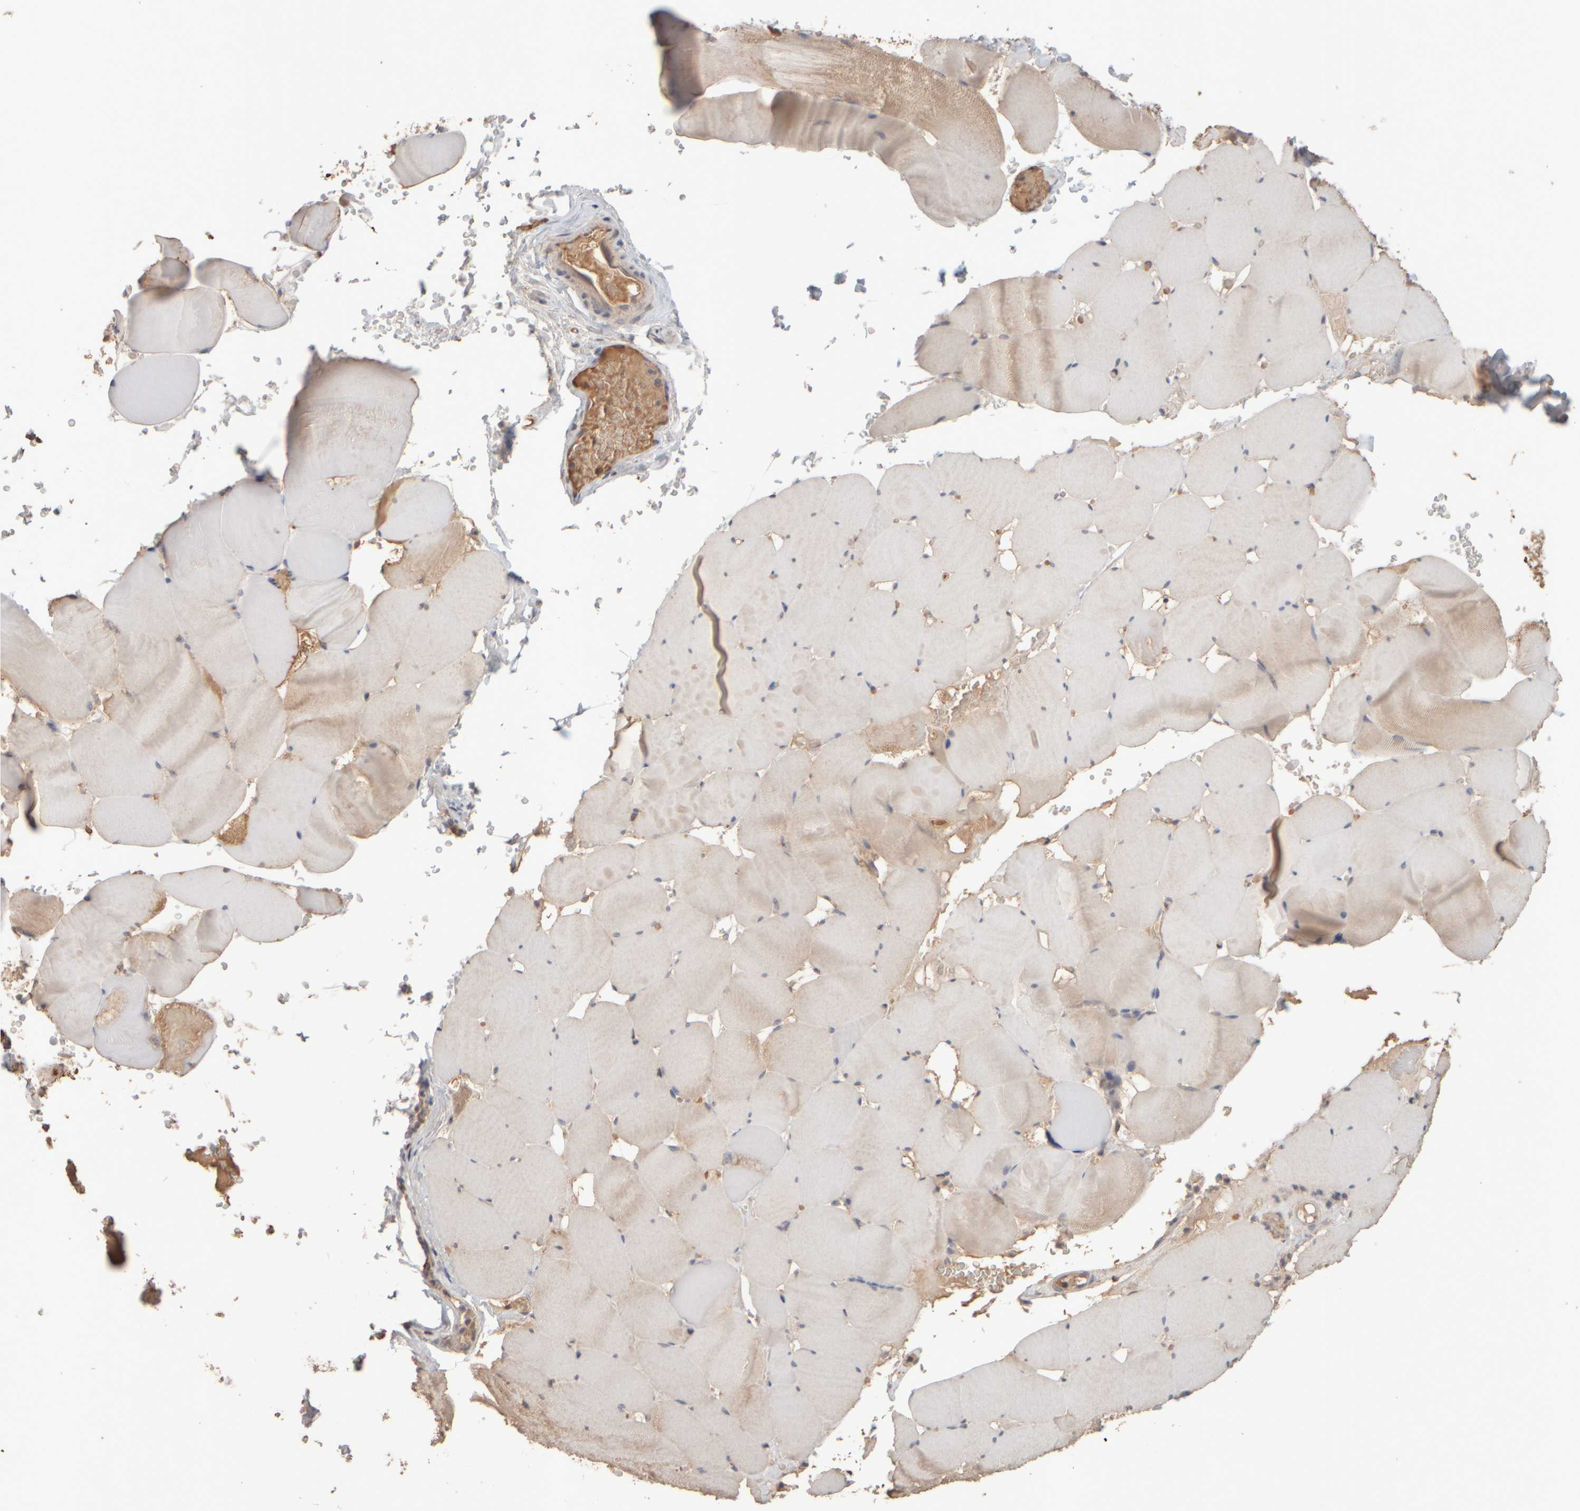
{"staining": {"intensity": "weak", "quantity": "25%-75%", "location": "cytoplasmic/membranous"}, "tissue": "skeletal muscle", "cell_type": "Myocytes", "image_type": "normal", "snomed": [{"axis": "morphology", "description": "Normal tissue, NOS"}, {"axis": "topography", "description": "Skeletal muscle"}], "caption": "Immunohistochemical staining of normal skeletal muscle shows 25%-75% levels of weak cytoplasmic/membranous protein expression in approximately 25%-75% of myocytes.", "gene": "EIF2B3", "patient": {"sex": "male", "age": 62}}